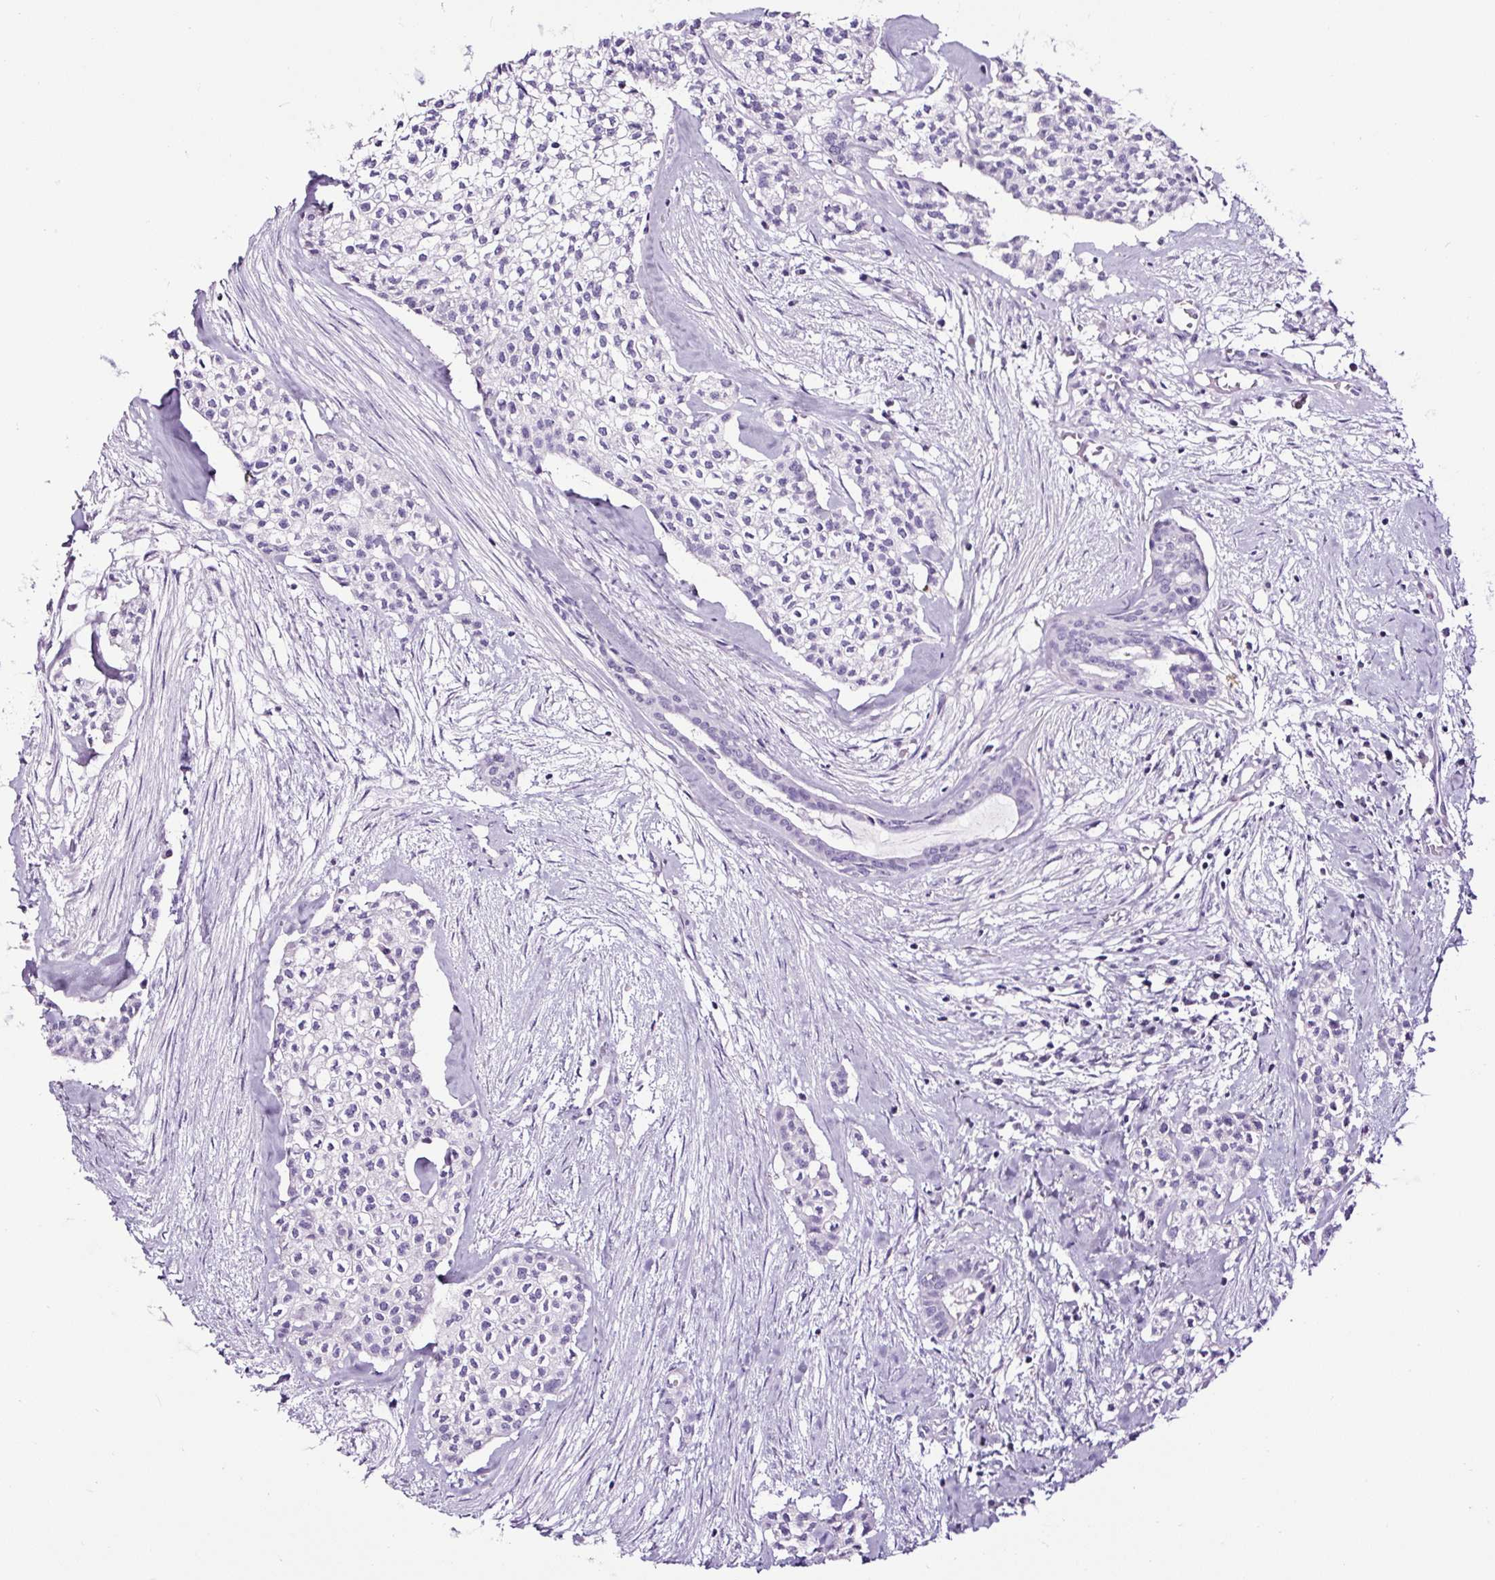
{"staining": {"intensity": "negative", "quantity": "none", "location": "none"}, "tissue": "head and neck cancer", "cell_type": "Tumor cells", "image_type": "cancer", "snomed": [{"axis": "morphology", "description": "Adenocarcinoma, NOS"}, {"axis": "topography", "description": "Head-Neck"}], "caption": "Immunohistochemical staining of head and neck cancer (adenocarcinoma) exhibits no significant staining in tumor cells. (Immunohistochemistry, brightfield microscopy, high magnification).", "gene": "NPHS2", "patient": {"sex": "male", "age": 81}}